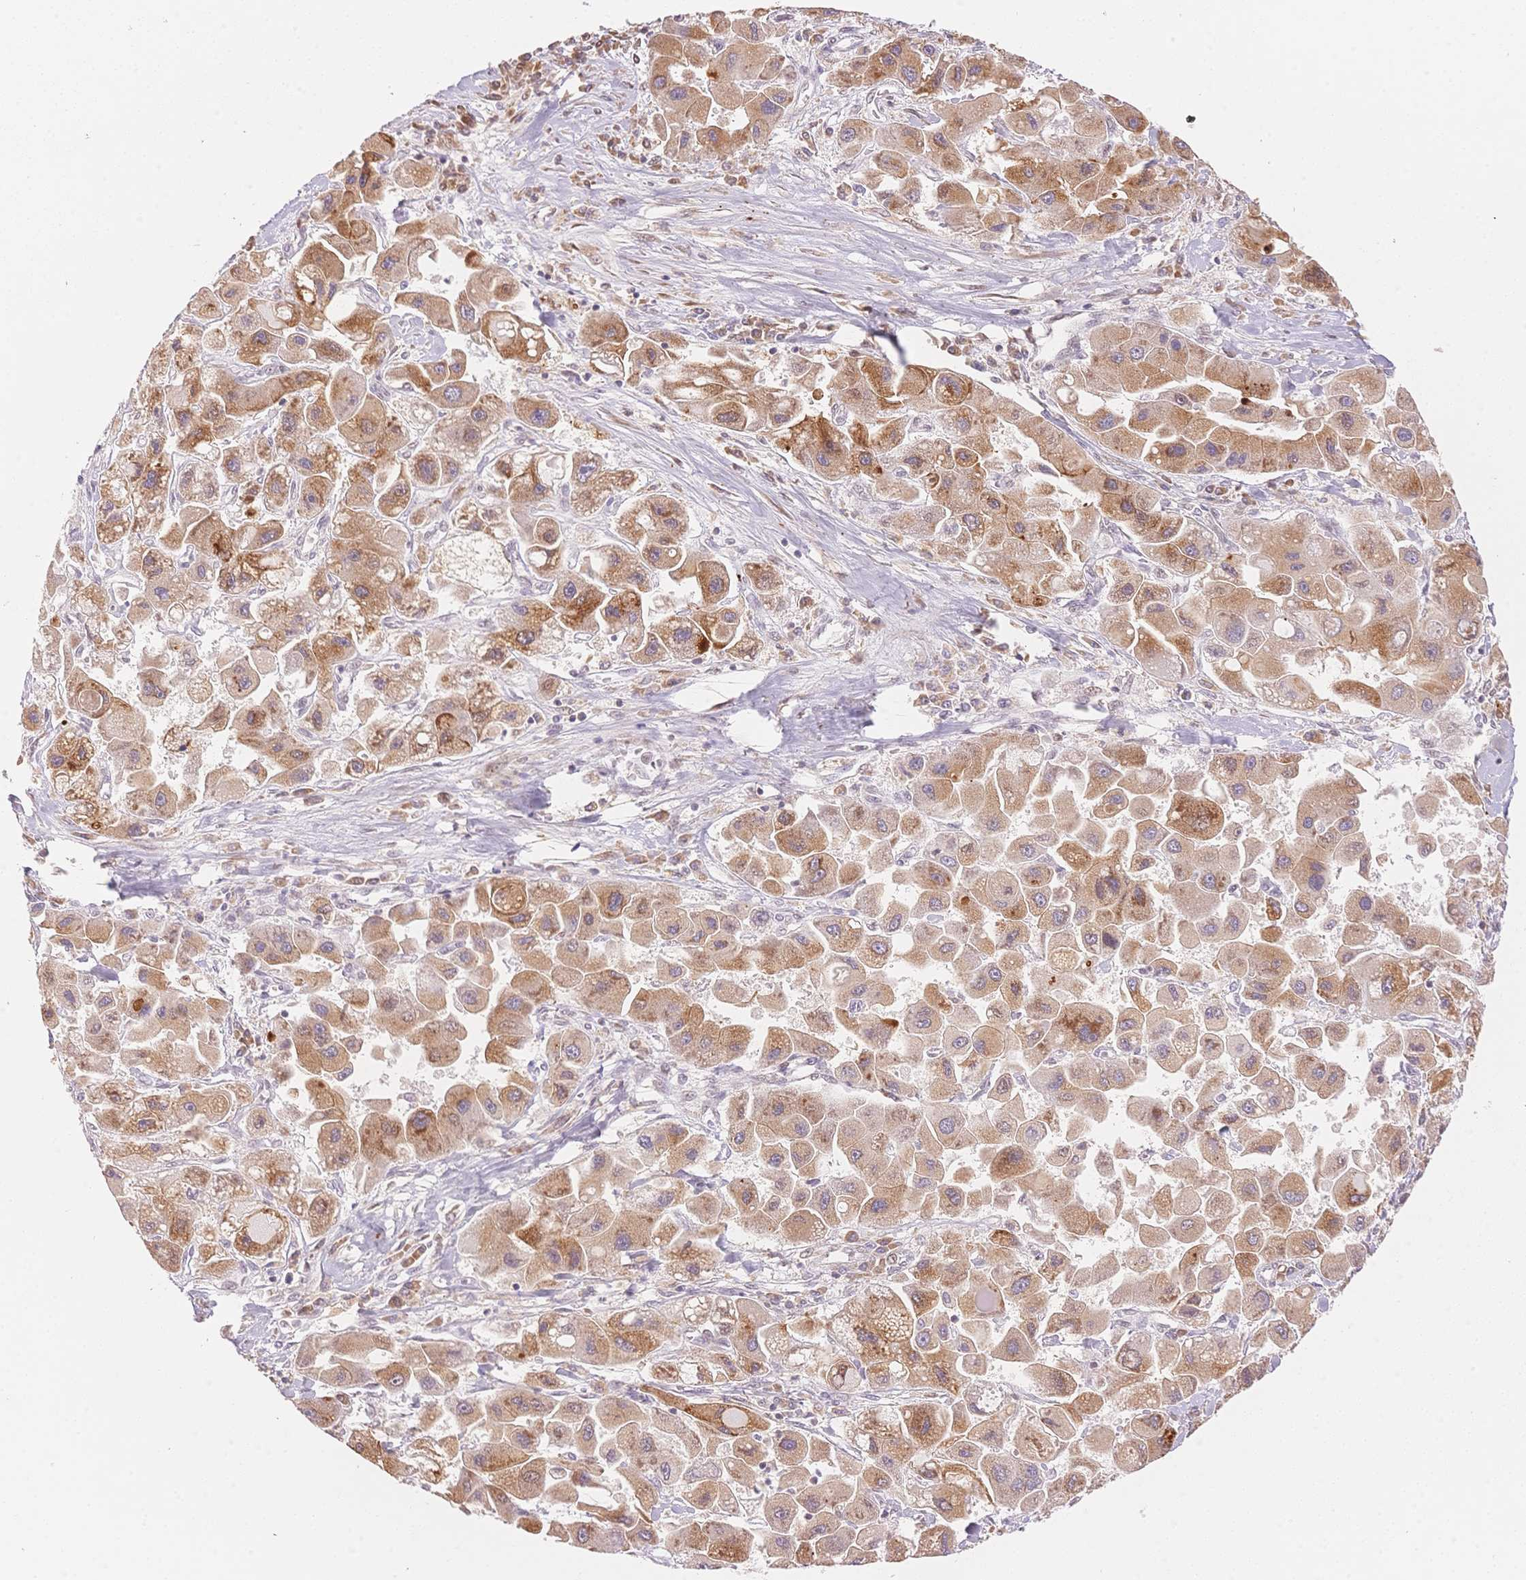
{"staining": {"intensity": "moderate", "quantity": ">75%", "location": "cytoplasmic/membranous"}, "tissue": "liver cancer", "cell_type": "Tumor cells", "image_type": "cancer", "snomed": [{"axis": "morphology", "description": "Carcinoma, Hepatocellular, NOS"}, {"axis": "topography", "description": "Liver"}], "caption": "Immunohistochemical staining of human hepatocellular carcinoma (liver) shows medium levels of moderate cytoplasmic/membranous positivity in about >75% of tumor cells. The staining was performed using DAB (3,3'-diaminobenzidine) to visualize the protein expression in brown, while the nuclei were stained in blue with hematoxylin (Magnification: 20x).", "gene": "STK39", "patient": {"sex": "male", "age": 24}}